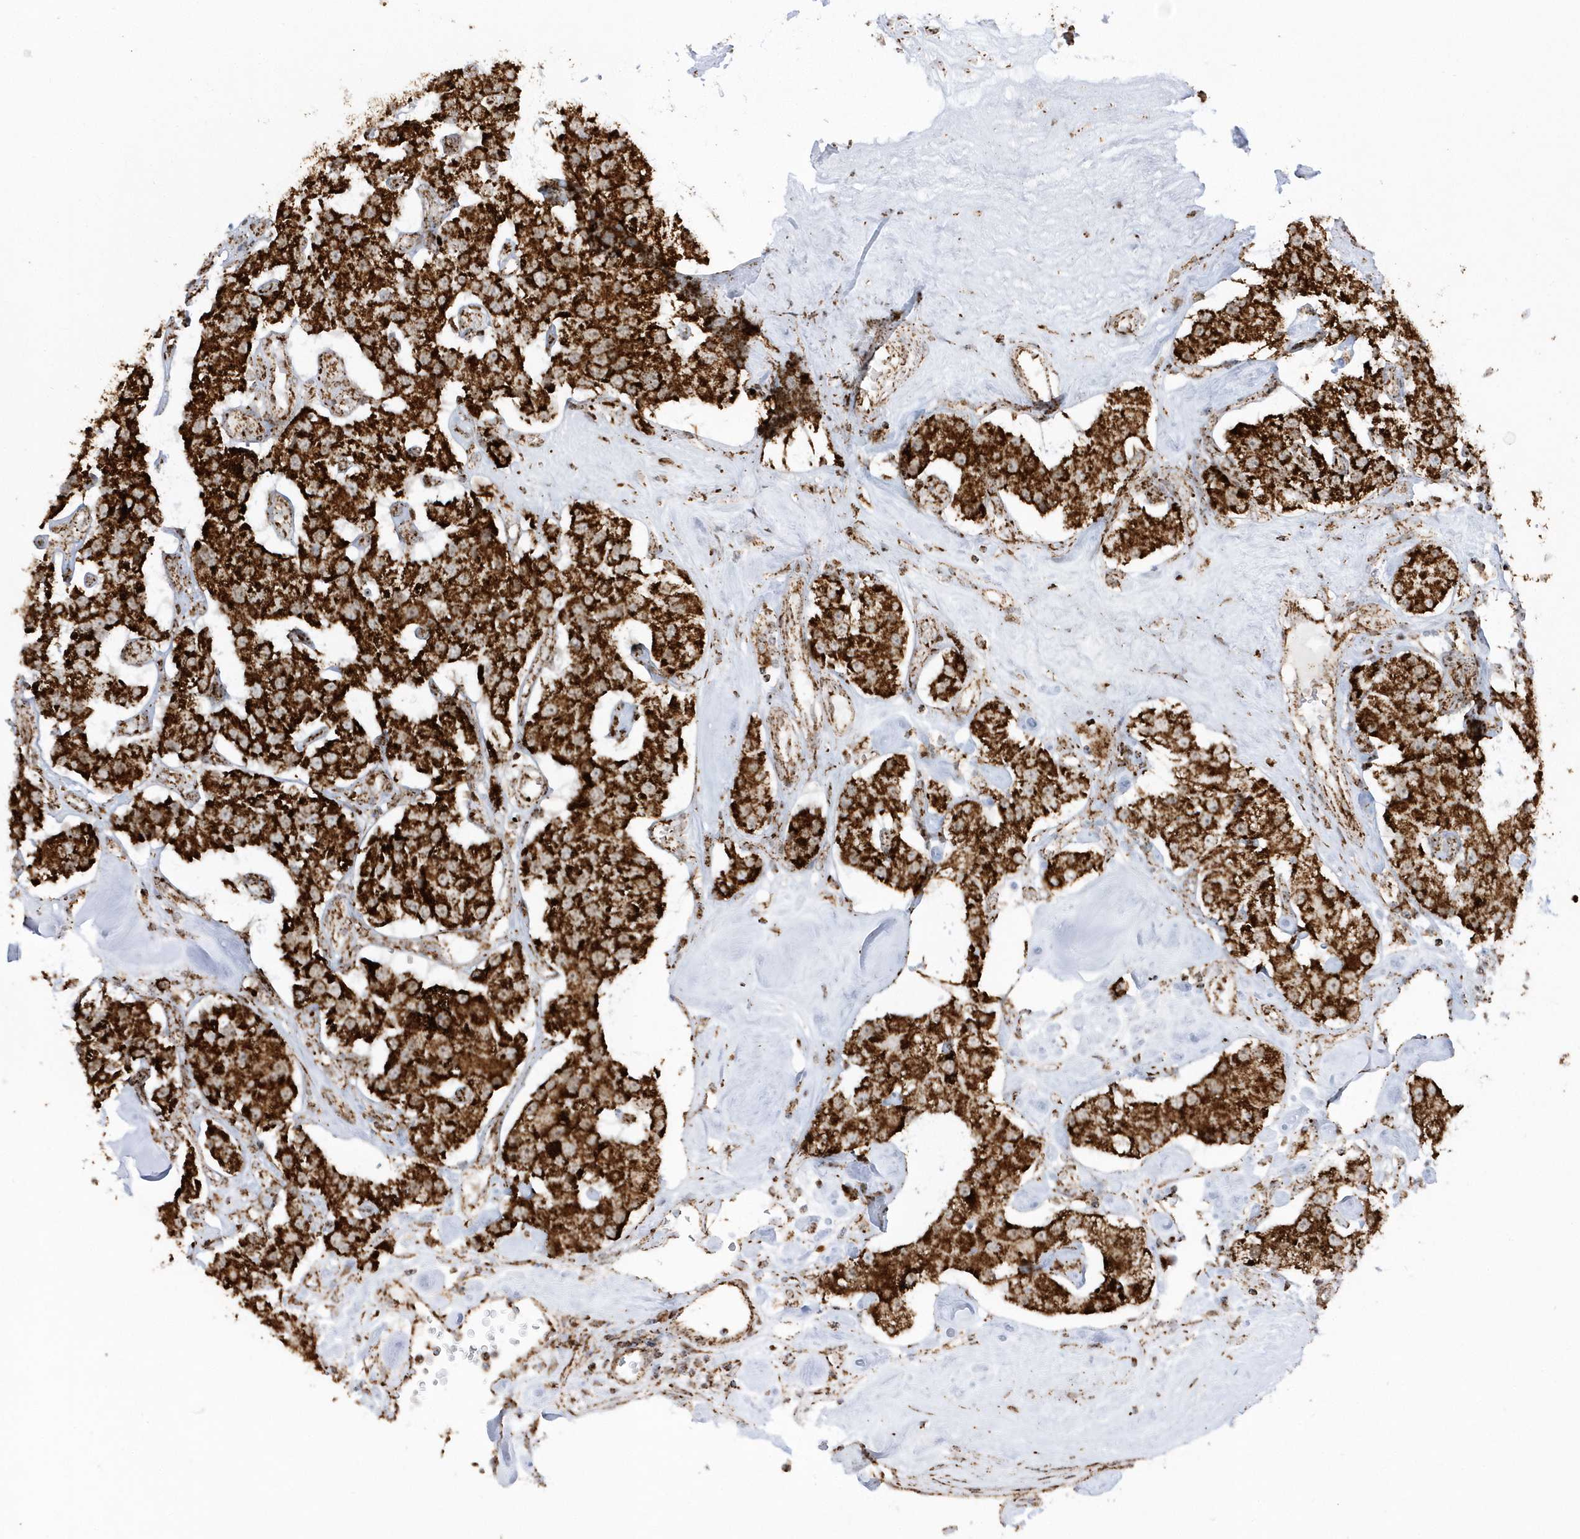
{"staining": {"intensity": "strong", "quantity": ">75%", "location": "cytoplasmic/membranous"}, "tissue": "carcinoid", "cell_type": "Tumor cells", "image_type": "cancer", "snomed": [{"axis": "morphology", "description": "Carcinoid, malignant, NOS"}, {"axis": "topography", "description": "Pancreas"}], "caption": "Immunohistochemical staining of human carcinoid (malignant) demonstrates strong cytoplasmic/membranous protein expression in approximately >75% of tumor cells. The staining was performed using DAB to visualize the protein expression in brown, while the nuclei were stained in blue with hematoxylin (Magnification: 20x).", "gene": "CRY2", "patient": {"sex": "male", "age": 41}}